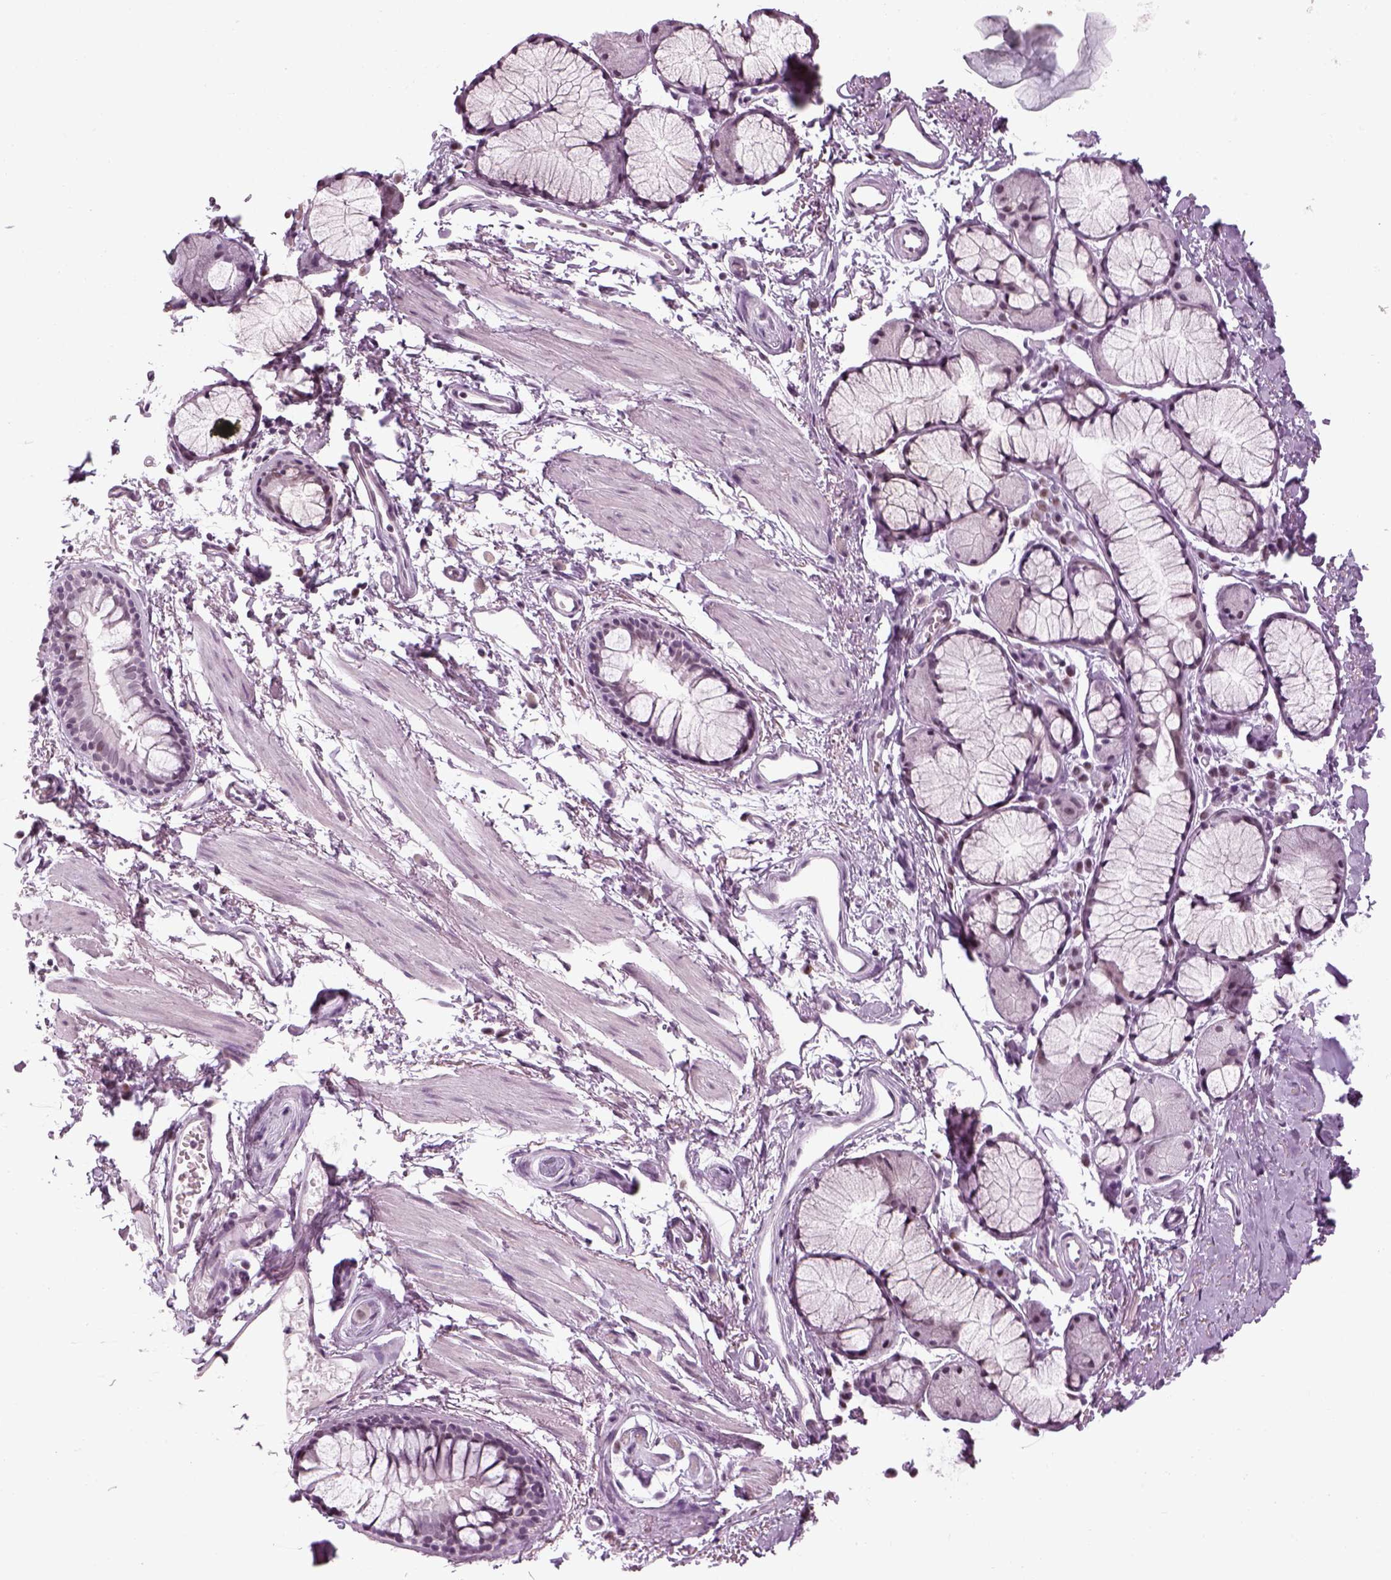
{"staining": {"intensity": "negative", "quantity": "none", "location": "none"}, "tissue": "adipose tissue", "cell_type": "Adipocytes", "image_type": "normal", "snomed": [{"axis": "morphology", "description": "Normal tissue, NOS"}, {"axis": "topography", "description": "Cartilage tissue"}, {"axis": "topography", "description": "Bronchus"}], "caption": "Histopathology image shows no significant protein positivity in adipocytes of normal adipose tissue.", "gene": "KCNG2", "patient": {"sex": "female", "age": 79}}